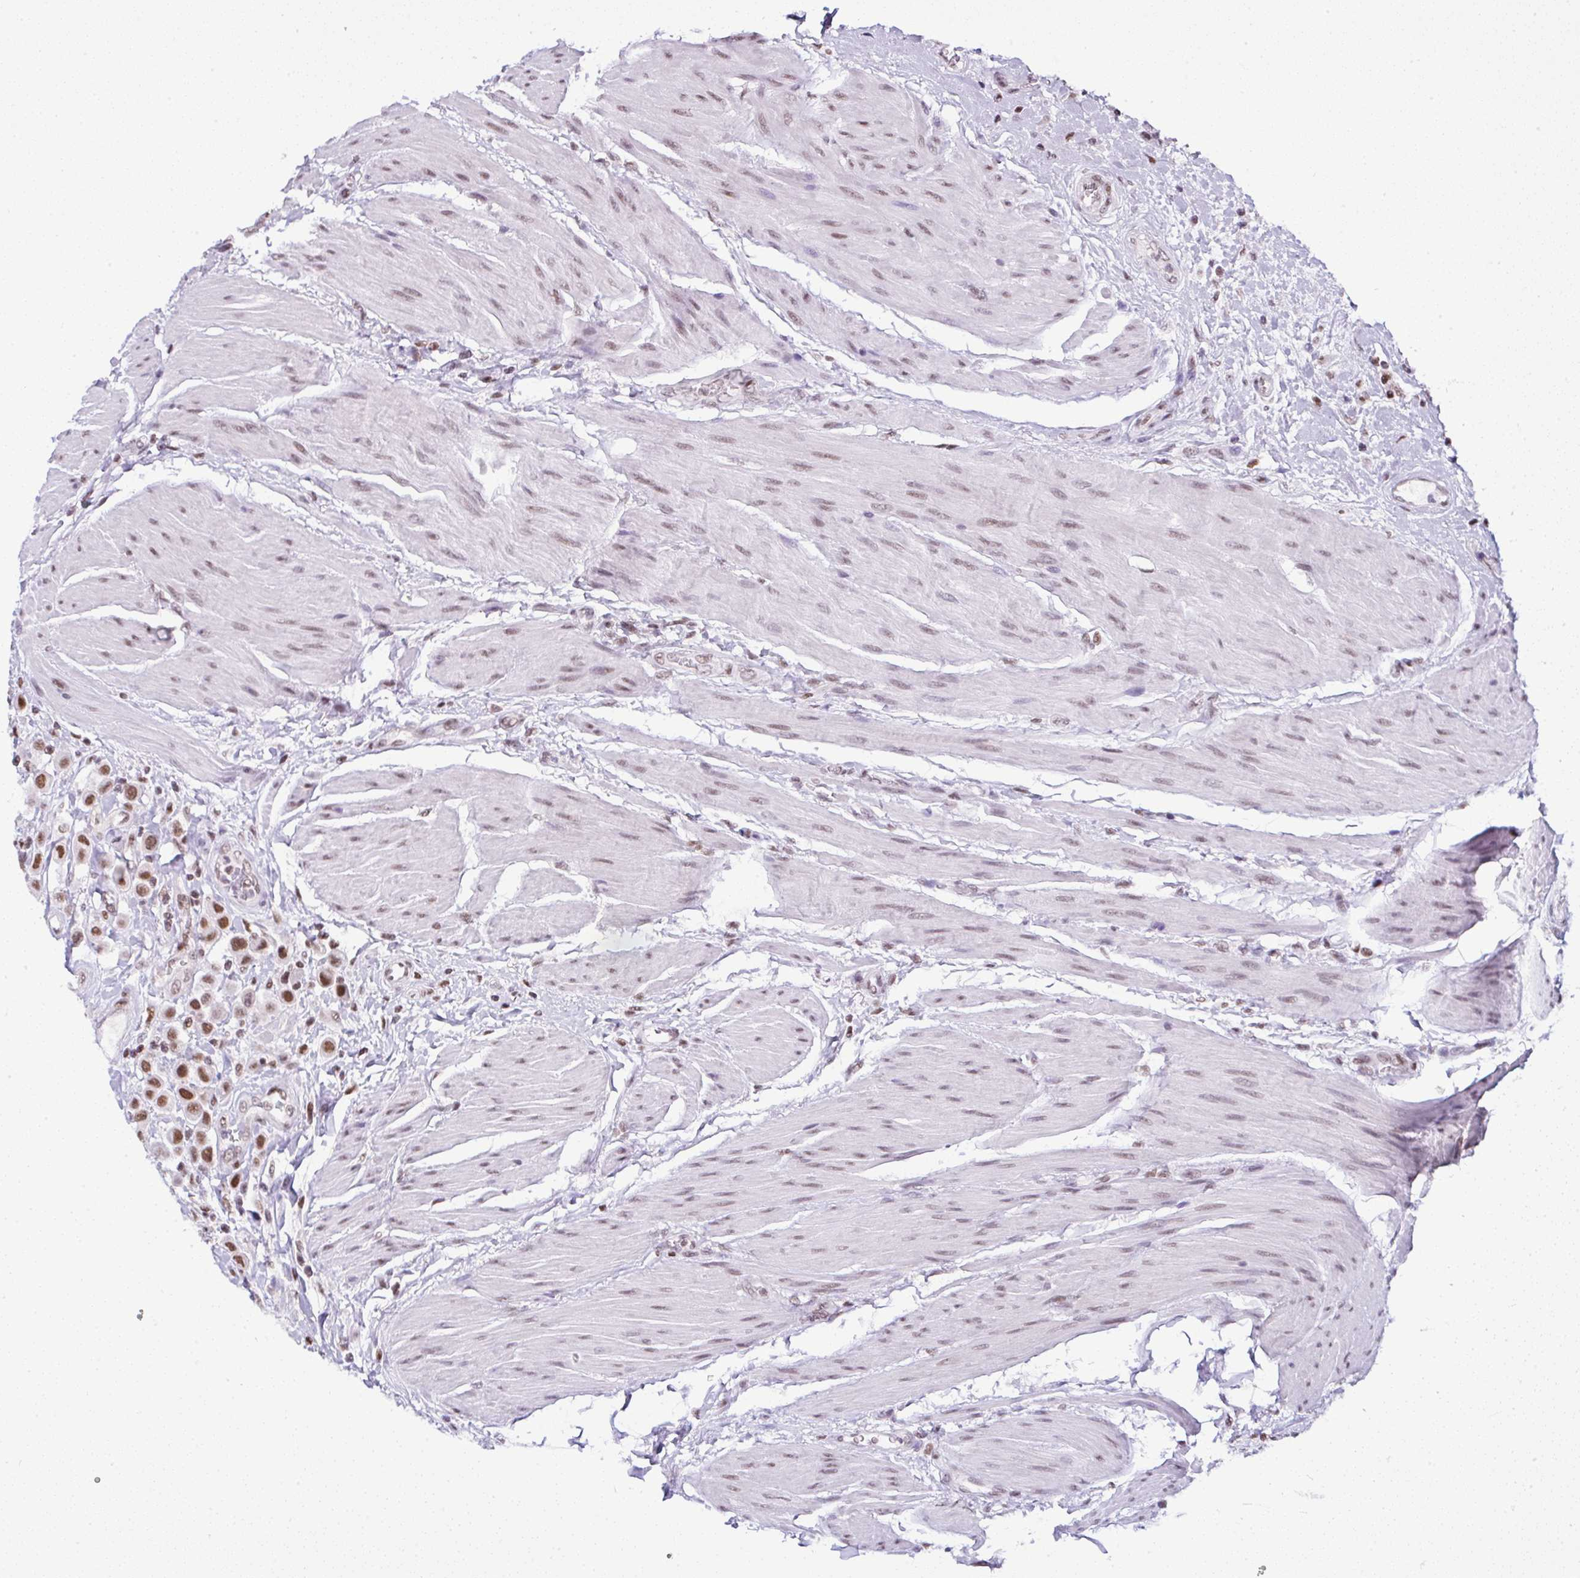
{"staining": {"intensity": "moderate", "quantity": ">75%", "location": "nuclear"}, "tissue": "urothelial cancer", "cell_type": "Tumor cells", "image_type": "cancer", "snomed": [{"axis": "morphology", "description": "Urothelial carcinoma, High grade"}, {"axis": "topography", "description": "Urinary bladder"}], "caption": "Protein analysis of urothelial cancer tissue exhibits moderate nuclear positivity in approximately >75% of tumor cells. The staining was performed using DAB, with brown indicating positive protein expression. Nuclei are stained blue with hematoxylin.", "gene": "DR1", "patient": {"sex": "male", "age": 50}}